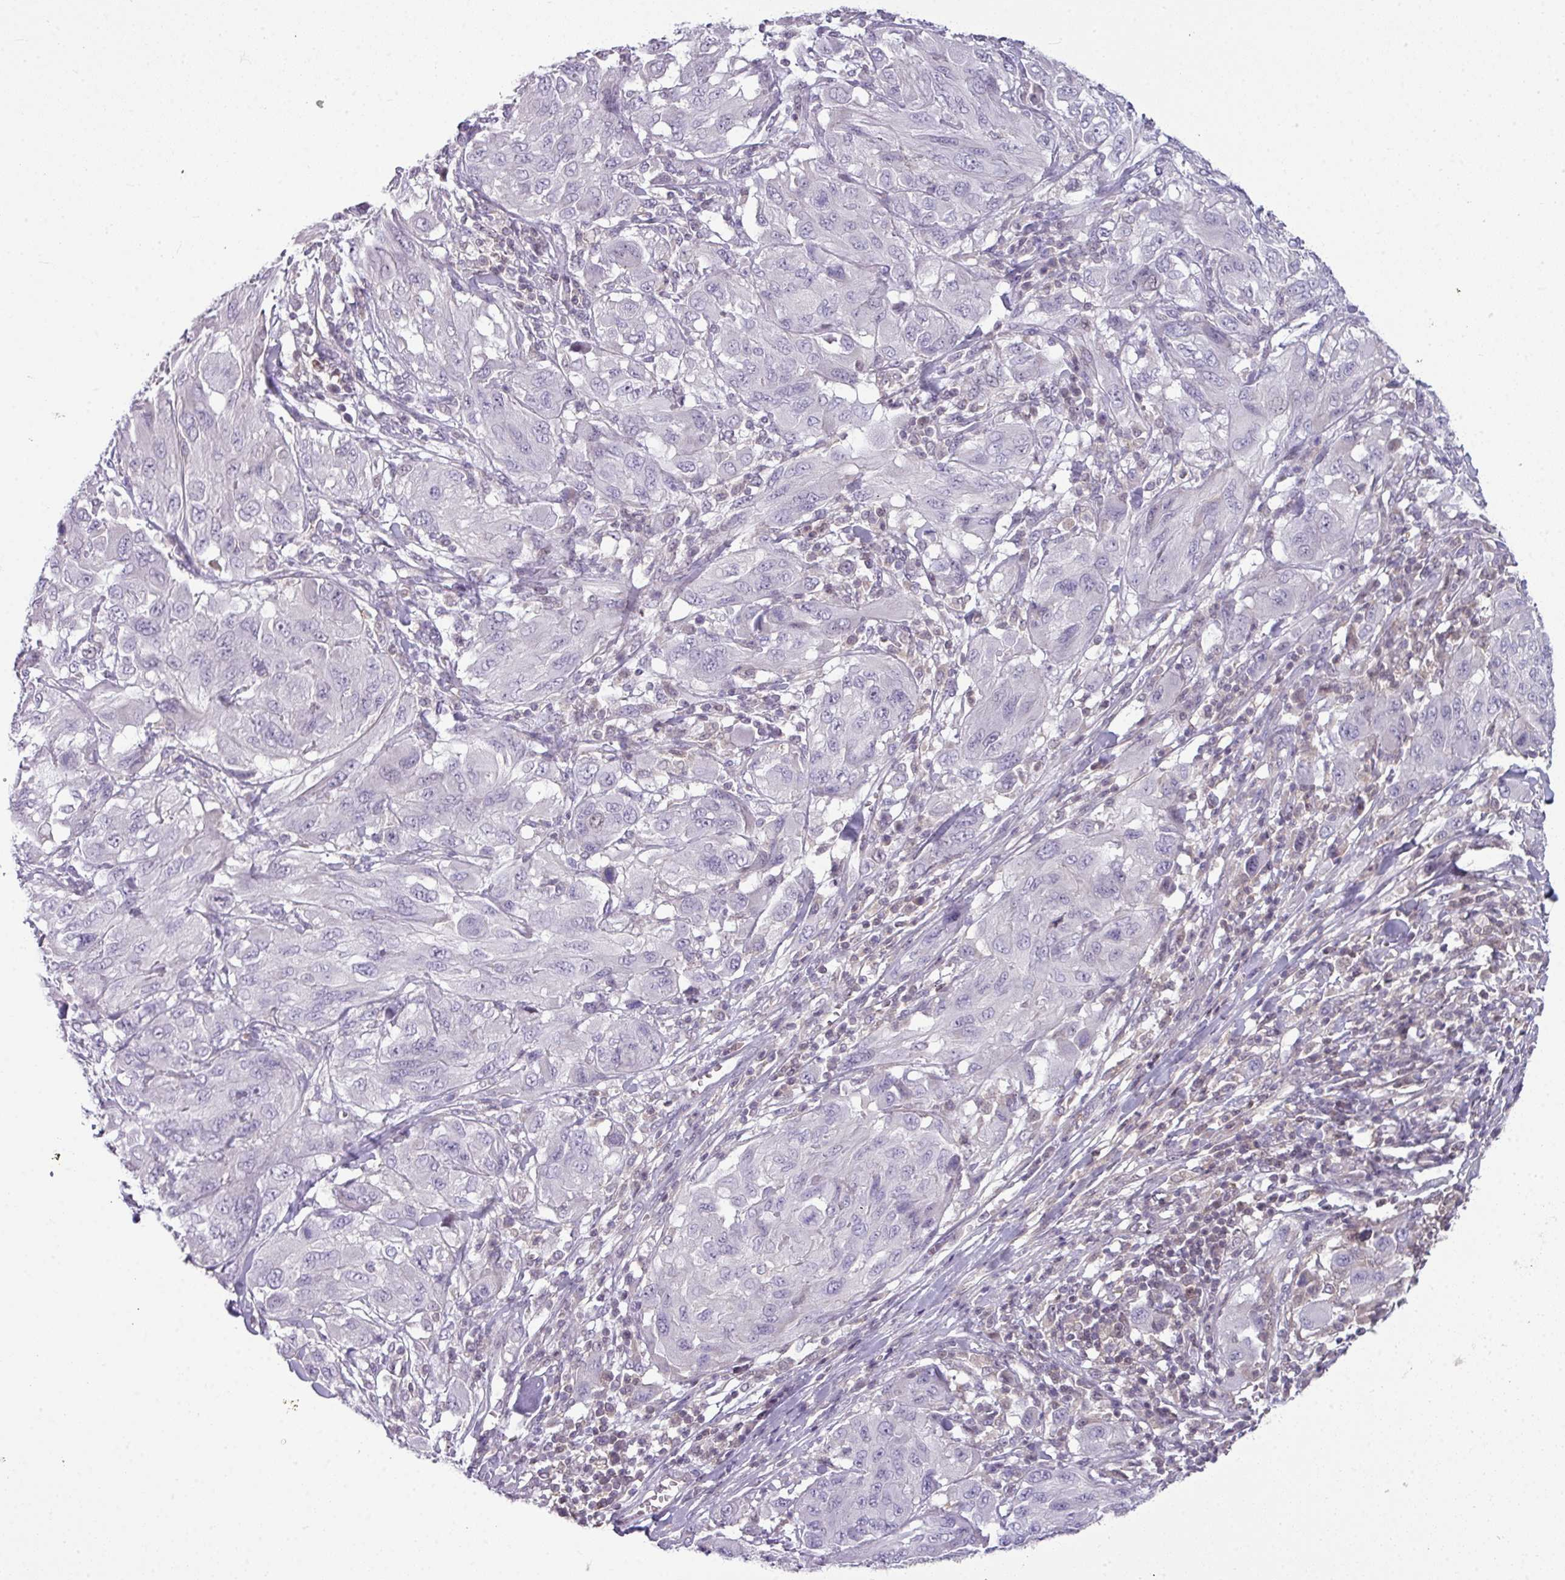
{"staining": {"intensity": "negative", "quantity": "none", "location": "none"}, "tissue": "melanoma", "cell_type": "Tumor cells", "image_type": "cancer", "snomed": [{"axis": "morphology", "description": "Malignant melanoma, NOS"}, {"axis": "topography", "description": "Skin"}], "caption": "This is a photomicrograph of immunohistochemistry (IHC) staining of melanoma, which shows no positivity in tumor cells. (Brightfield microscopy of DAB (3,3'-diaminobenzidine) immunohistochemistry at high magnification).", "gene": "STAT5A", "patient": {"sex": "female", "age": 91}}